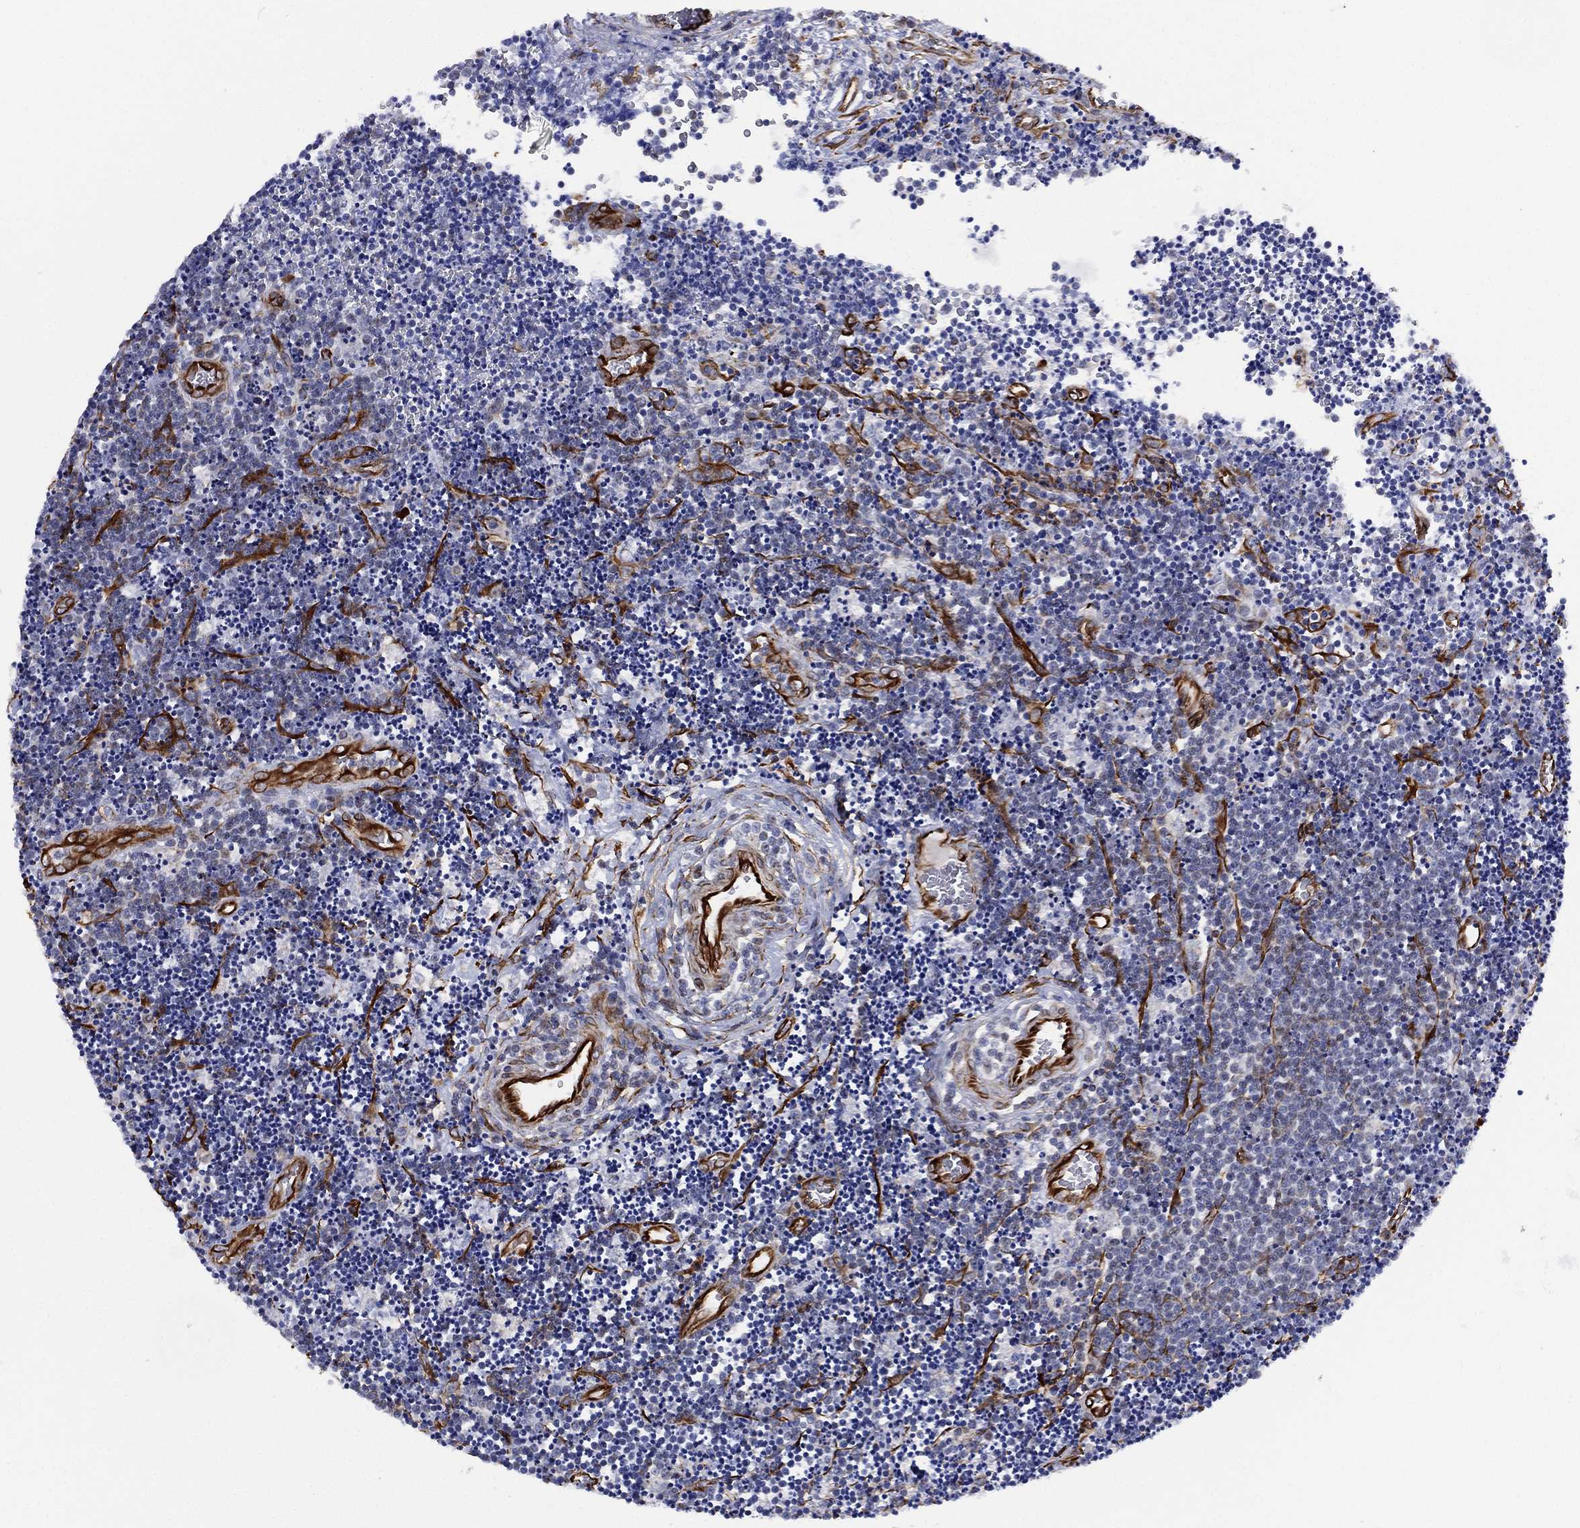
{"staining": {"intensity": "negative", "quantity": "none", "location": "none"}, "tissue": "lymphoma", "cell_type": "Tumor cells", "image_type": "cancer", "snomed": [{"axis": "morphology", "description": "Malignant lymphoma, non-Hodgkin's type, Low grade"}, {"axis": "topography", "description": "Brain"}], "caption": "An immunohistochemistry (IHC) photomicrograph of lymphoma is shown. There is no staining in tumor cells of lymphoma.", "gene": "MAS1", "patient": {"sex": "female", "age": 66}}